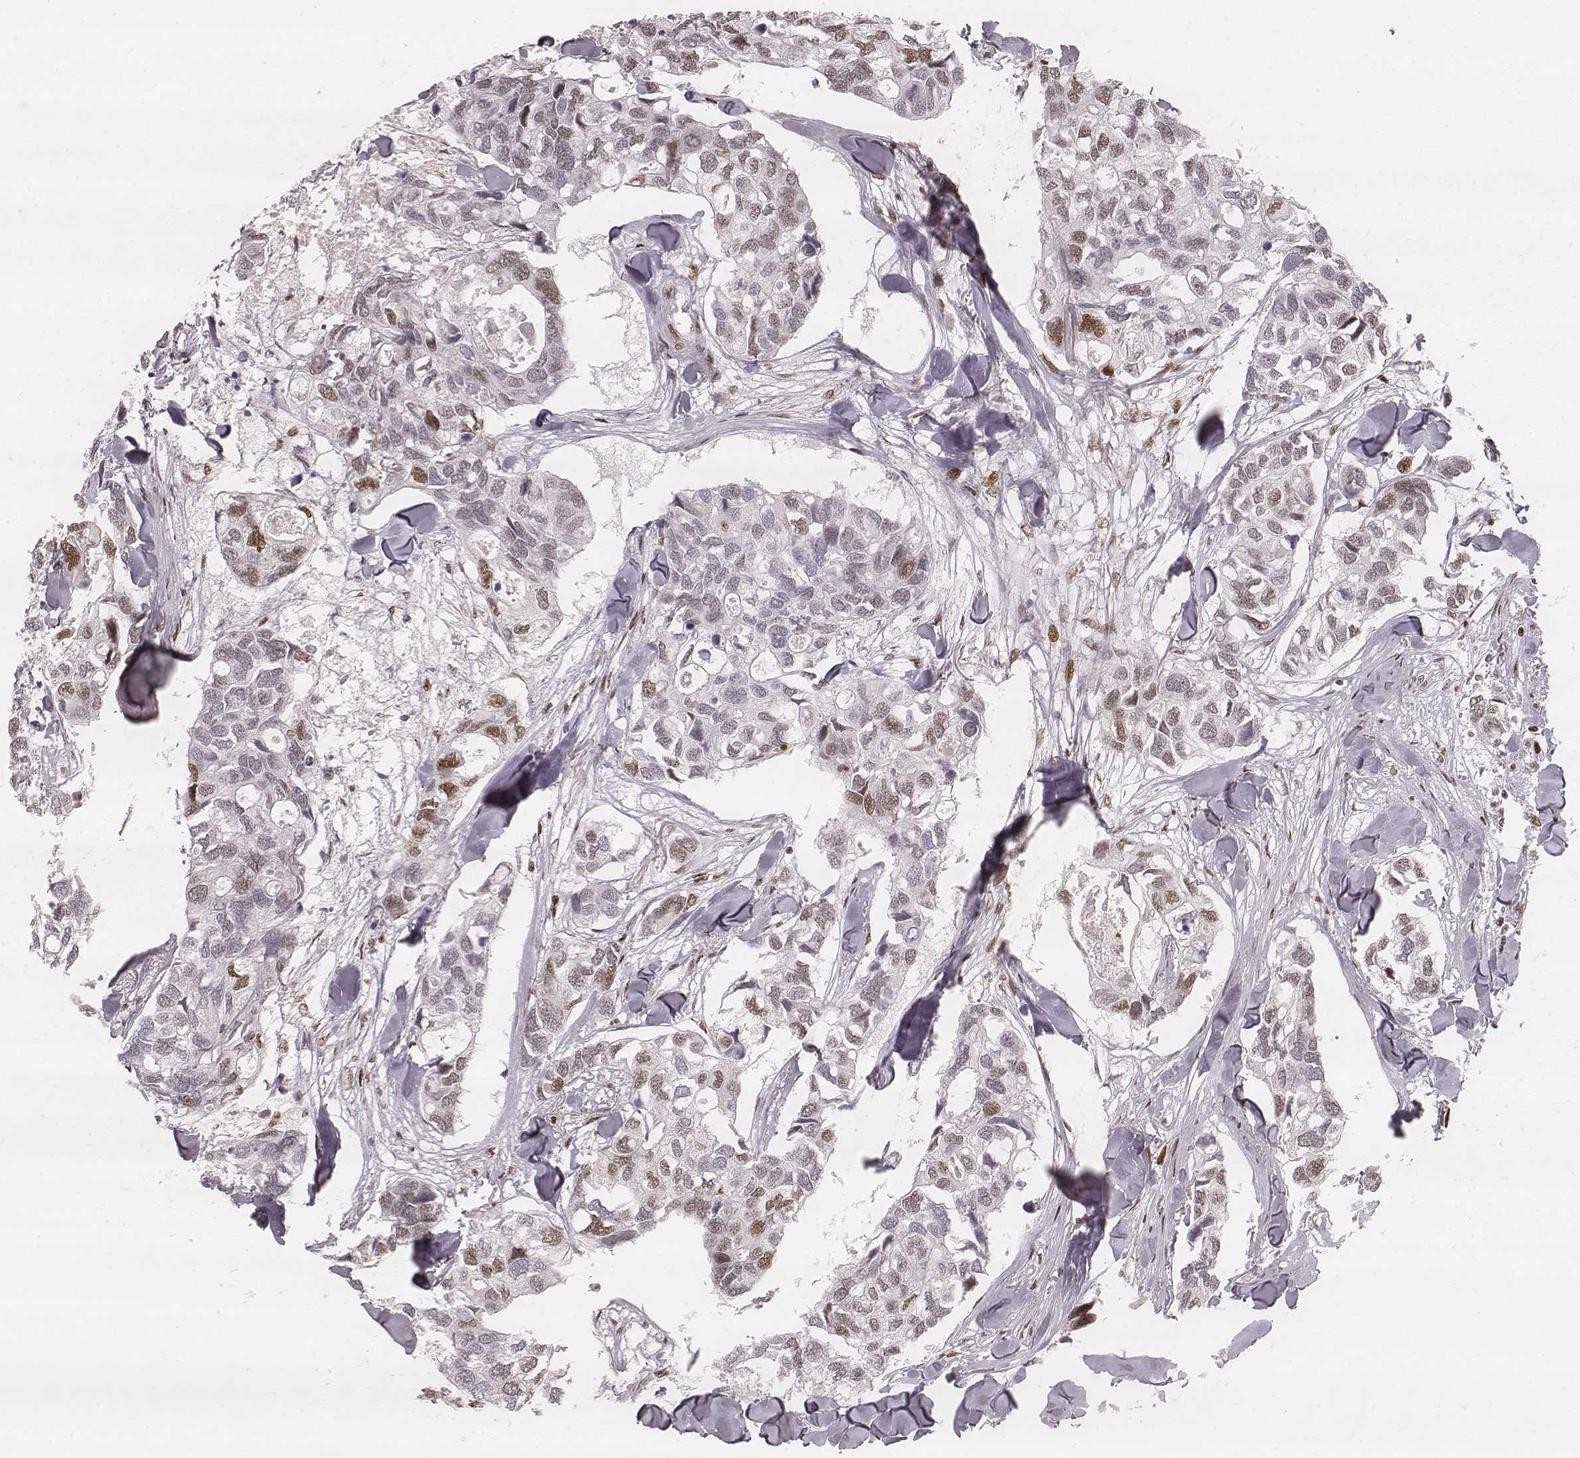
{"staining": {"intensity": "moderate", "quantity": "<25%", "location": "nuclear"}, "tissue": "breast cancer", "cell_type": "Tumor cells", "image_type": "cancer", "snomed": [{"axis": "morphology", "description": "Duct carcinoma"}, {"axis": "topography", "description": "Breast"}], "caption": "Breast cancer (intraductal carcinoma) was stained to show a protein in brown. There is low levels of moderate nuclear positivity in approximately <25% of tumor cells.", "gene": "HNRNPC", "patient": {"sex": "female", "age": 83}}